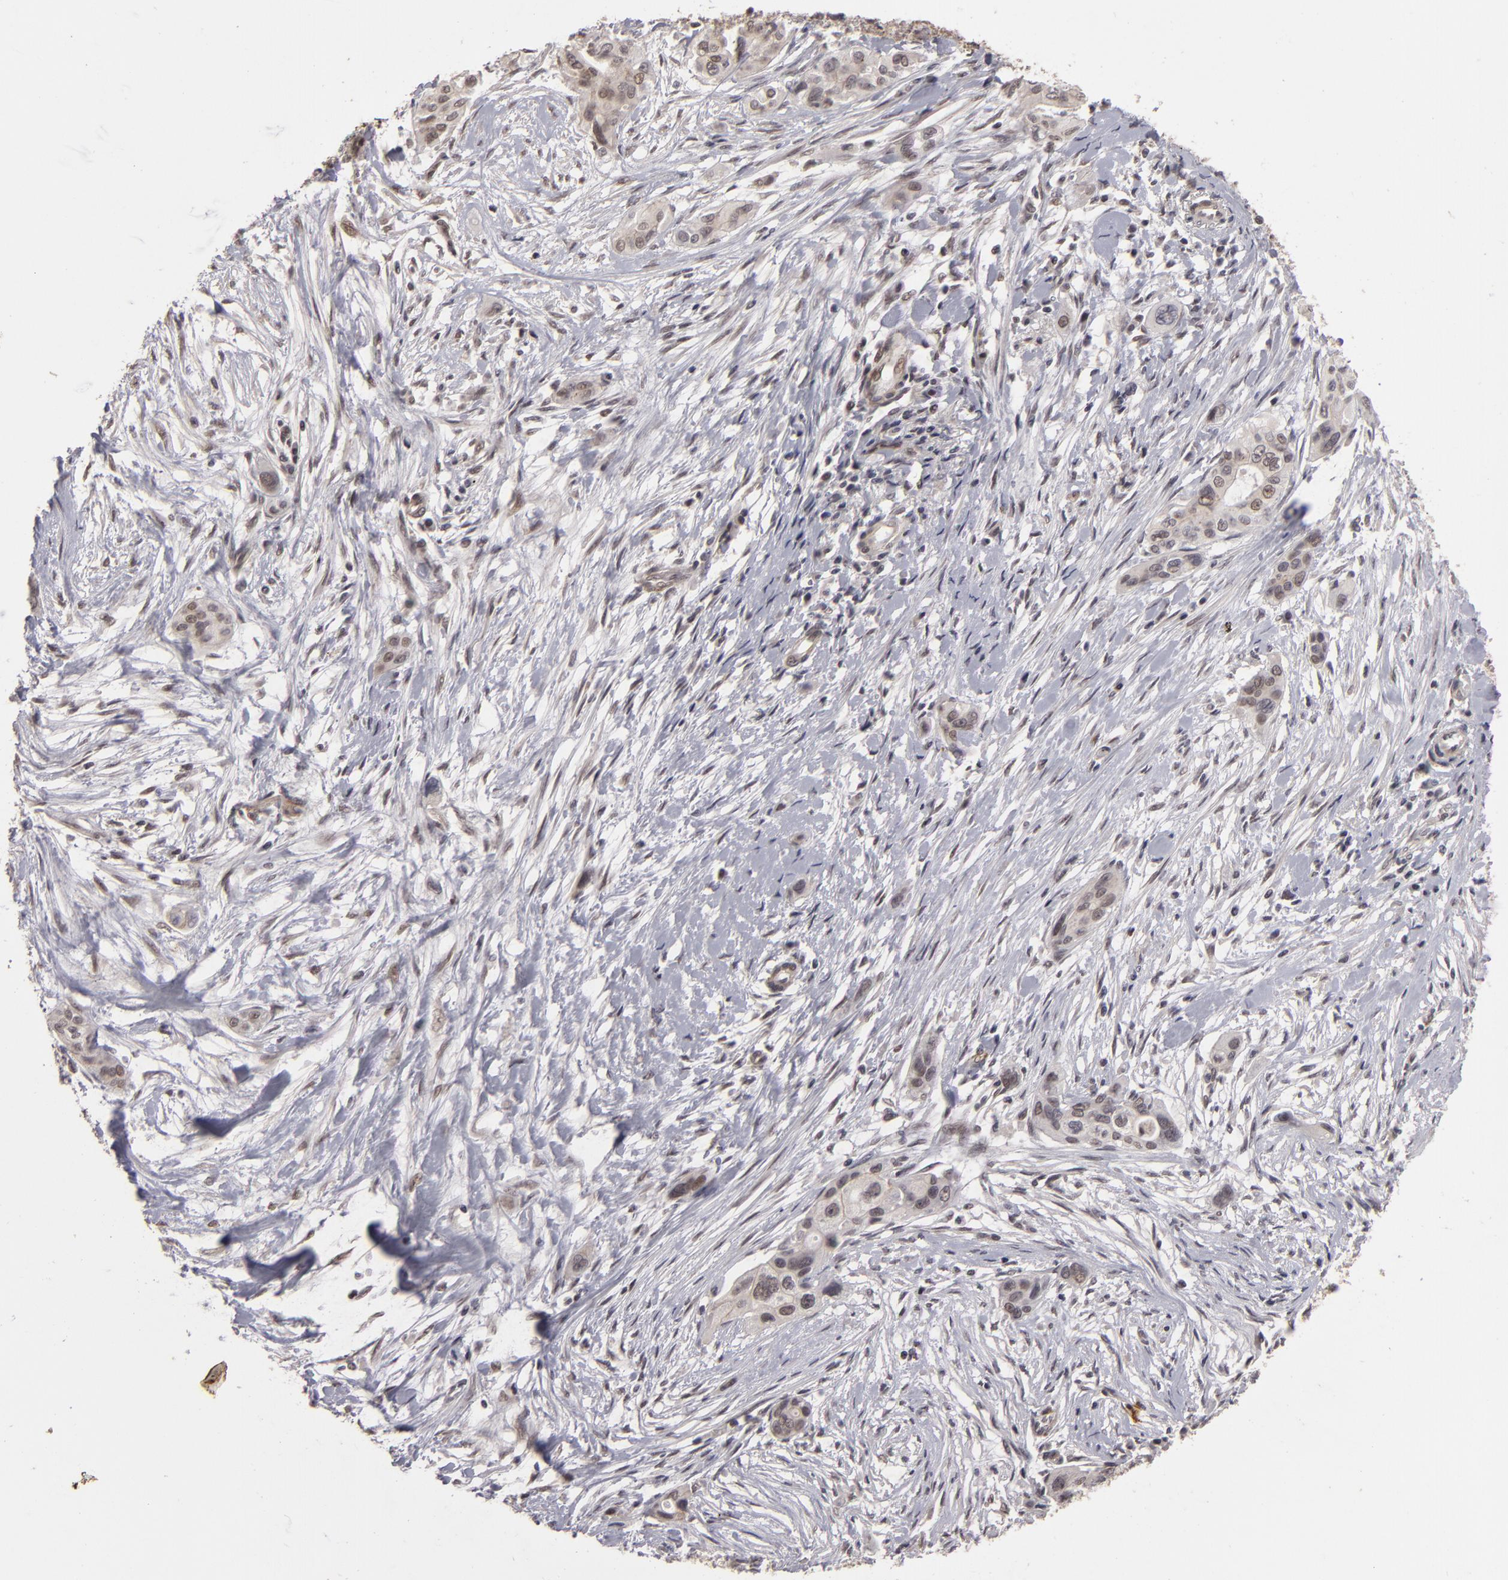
{"staining": {"intensity": "weak", "quantity": "<25%", "location": "cytoplasmic/membranous"}, "tissue": "pancreatic cancer", "cell_type": "Tumor cells", "image_type": "cancer", "snomed": [{"axis": "morphology", "description": "Adenocarcinoma, NOS"}, {"axis": "topography", "description": "Pancreas"}], "caption": "The histopathology image displays no staining of tumor cells in pancreatic cancer.", "gene": "DFFA", "patient": {"sex": "female", "age": 60}}